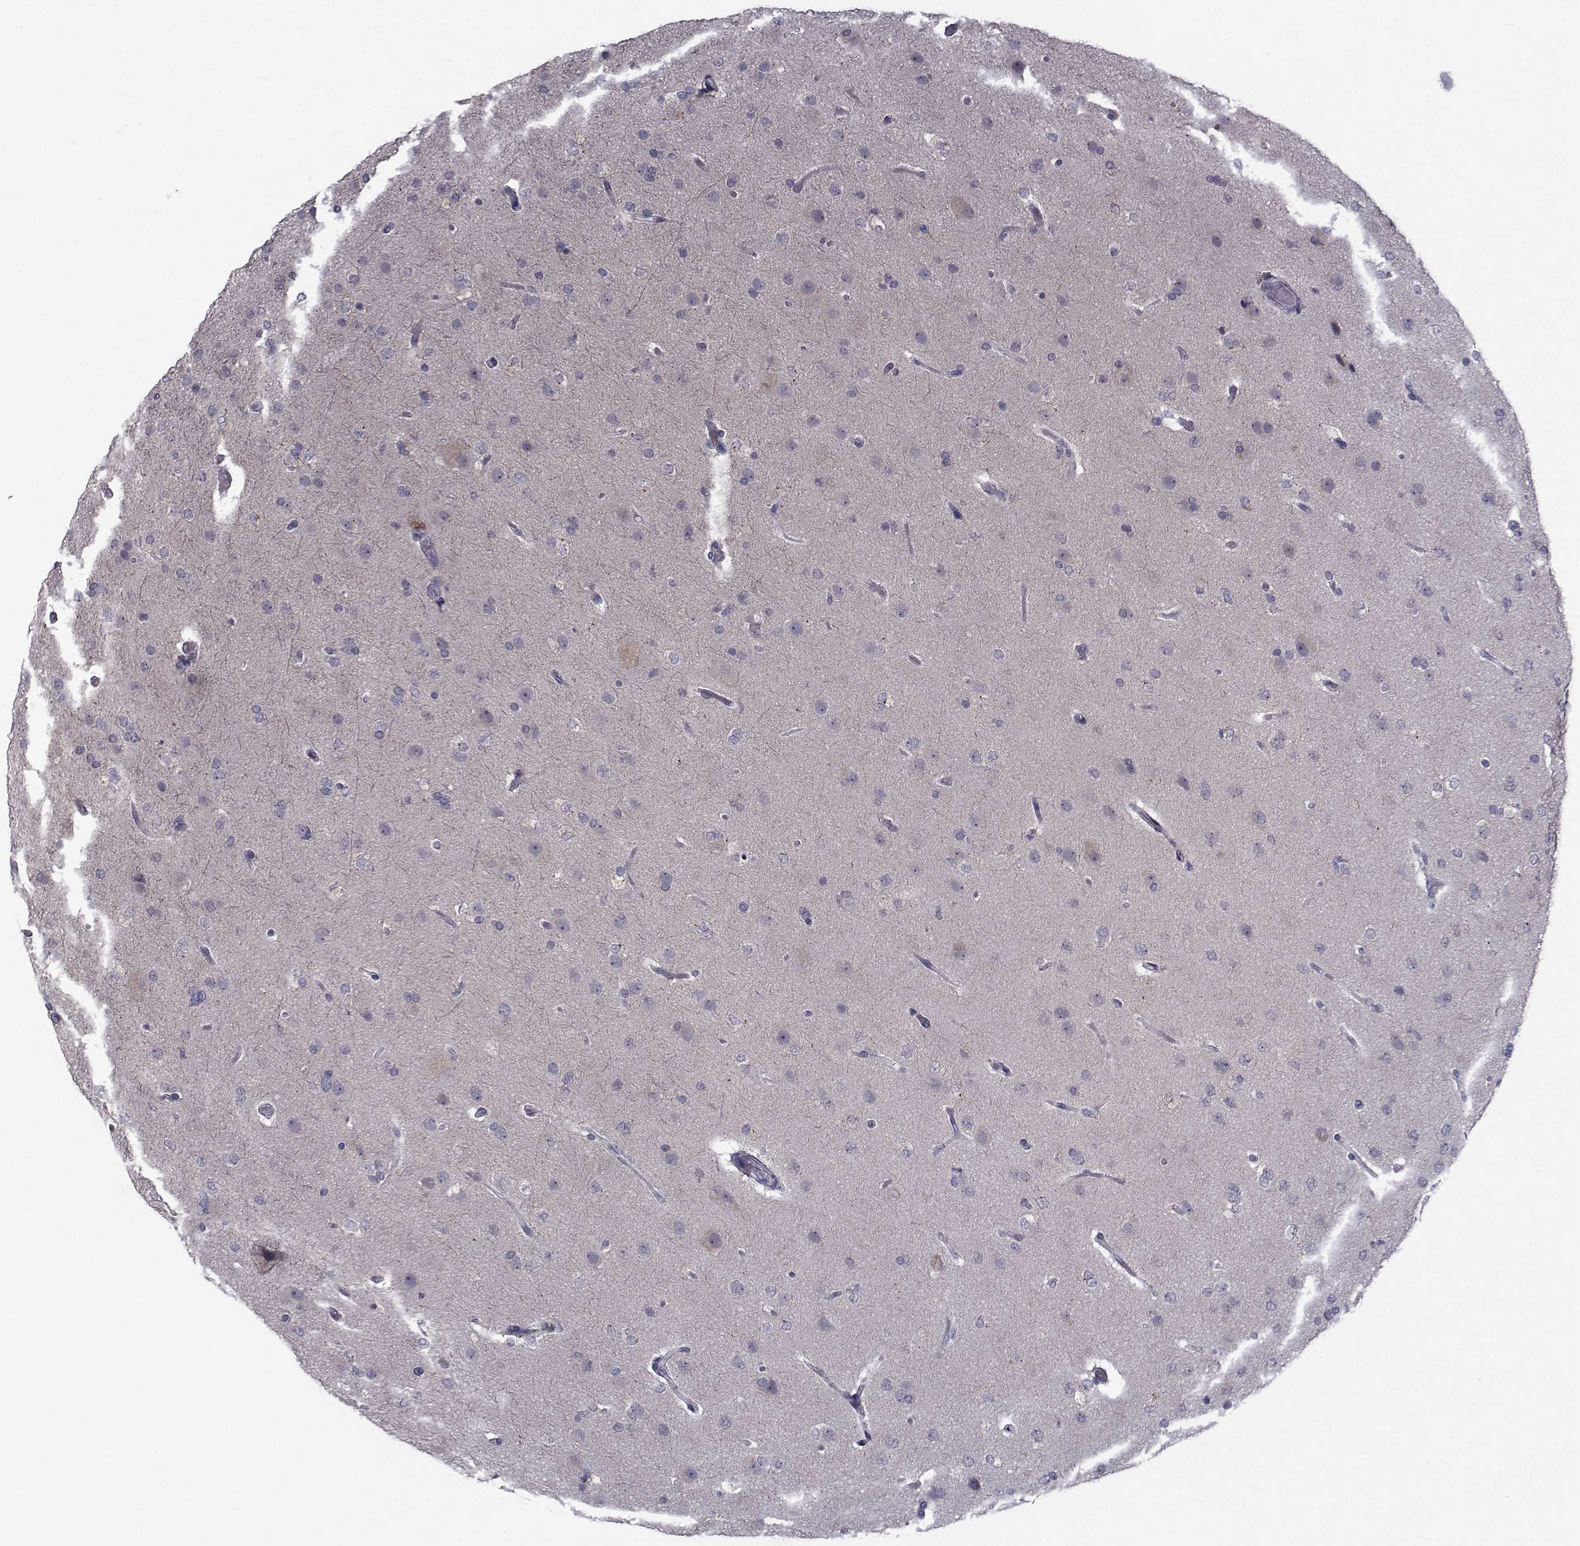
{"staining": {"intensity": "negative", "quantity": "none", "location": "none"}, "tissue": "glioma", "cell_type": "Tumor cells", "image_type": "cancer", "snomed": [{"axis": "morphology", "description": "Glioma, malignant, High grade"}, {"axis": "topography", "description": "Brain"}], "caption": "Protein analysis of high-grade glioma (malignant) exhibits no significant staining in tumor cells.", "gene": "ANGPT1", "patient": {"sex": "male", "age": 68}}